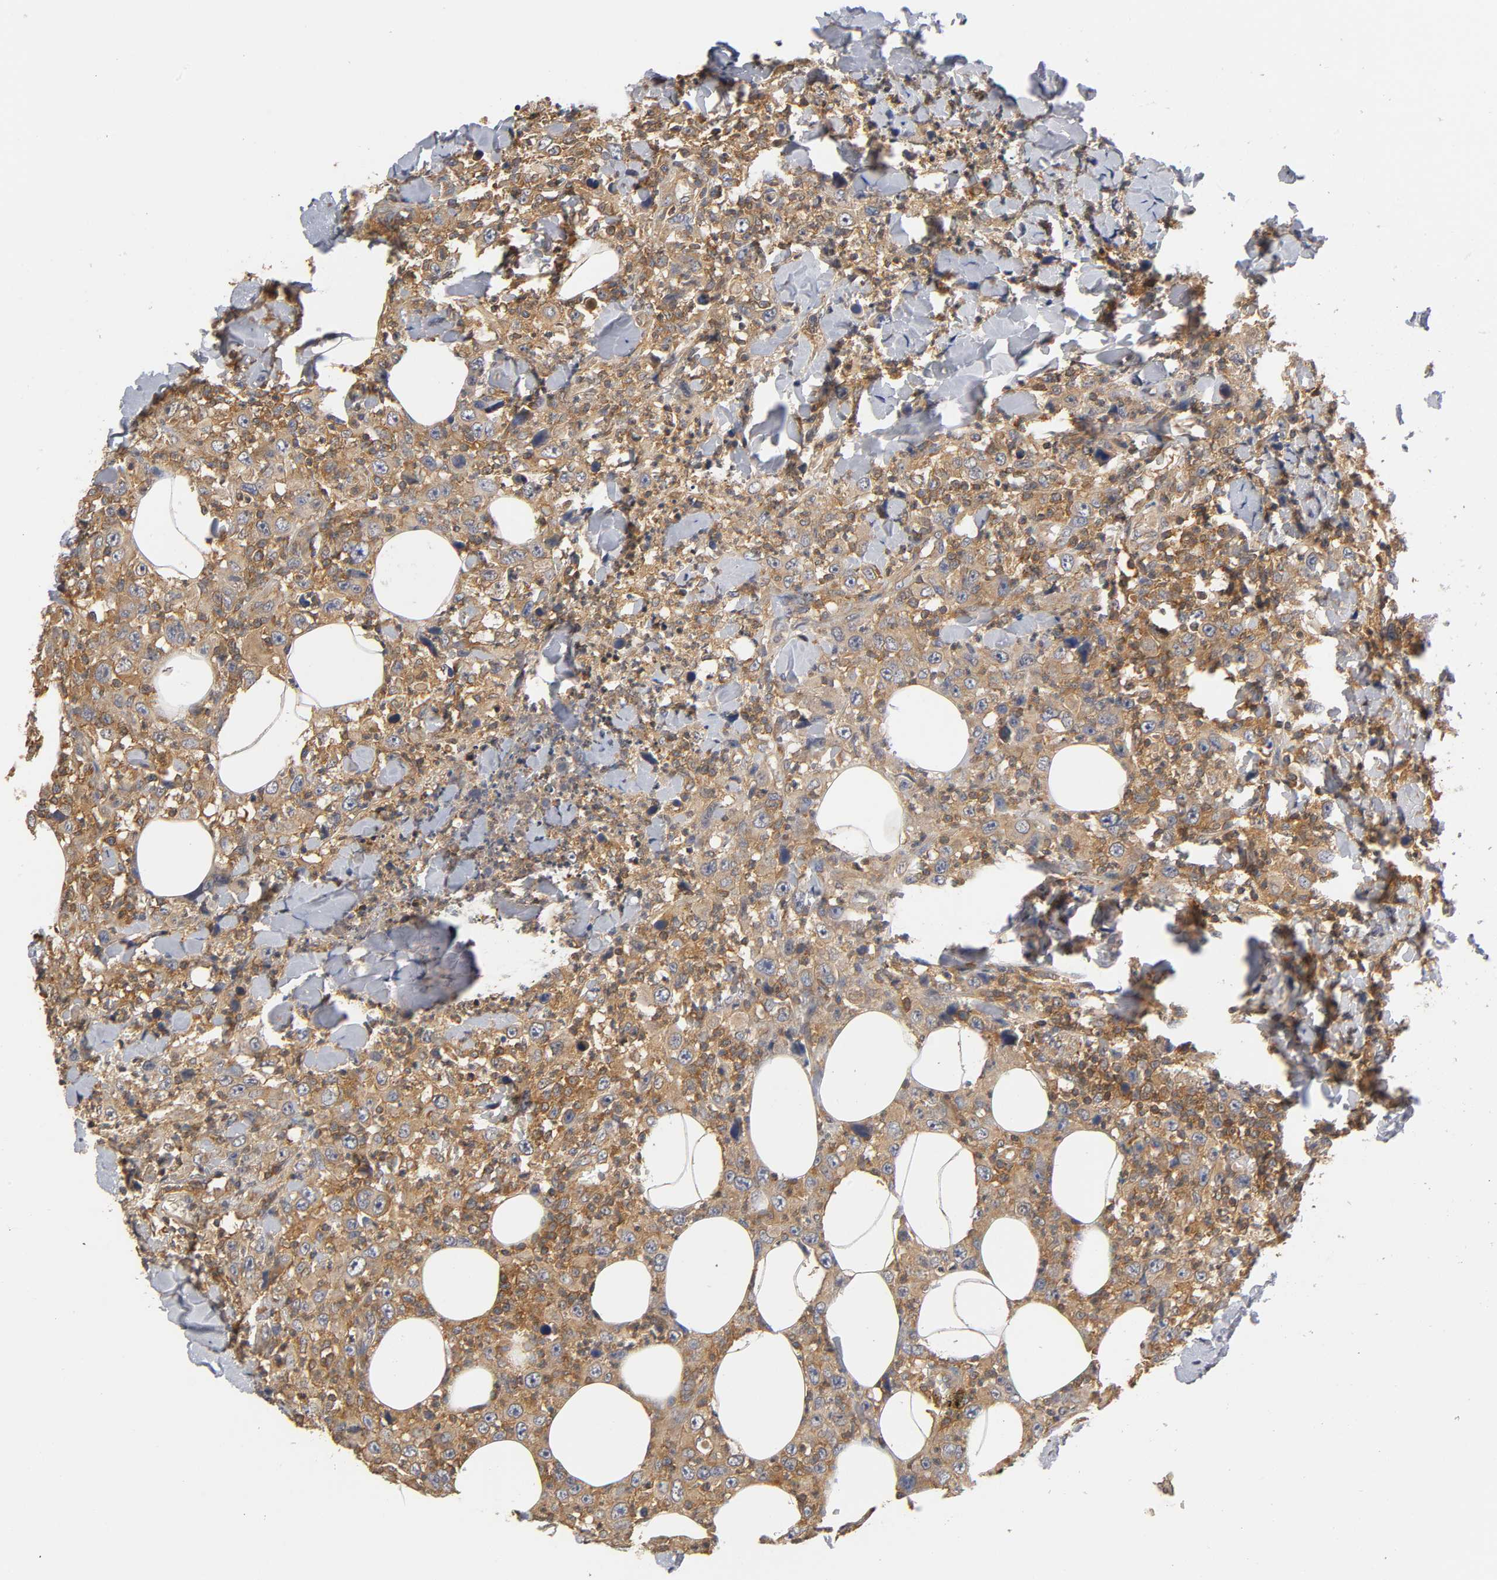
{"staining": {"intensity": "moderate", "quantity": ">75%", "location": "cytoplasmic/membranous"}, "tissue": "thyroid cancer", "cell_type": "Tumor cells", "image_type": "cancer", "snomed": [{"axis": "morphology", "description": "Carcinoma, NOS"}, {"axis": "topography", "description": "Thyroid gland"}], "caption": "Immunohistochemical staining of carcinoma (thyroid) displays medium levels of moderate cytoplasmic/membranous positivity in approximately >75% of tumor cells. (IHC, brightfield microscopy, high magnification).", "gene": "ACTR2", "patient": {"sex": "female", "age": 77}}